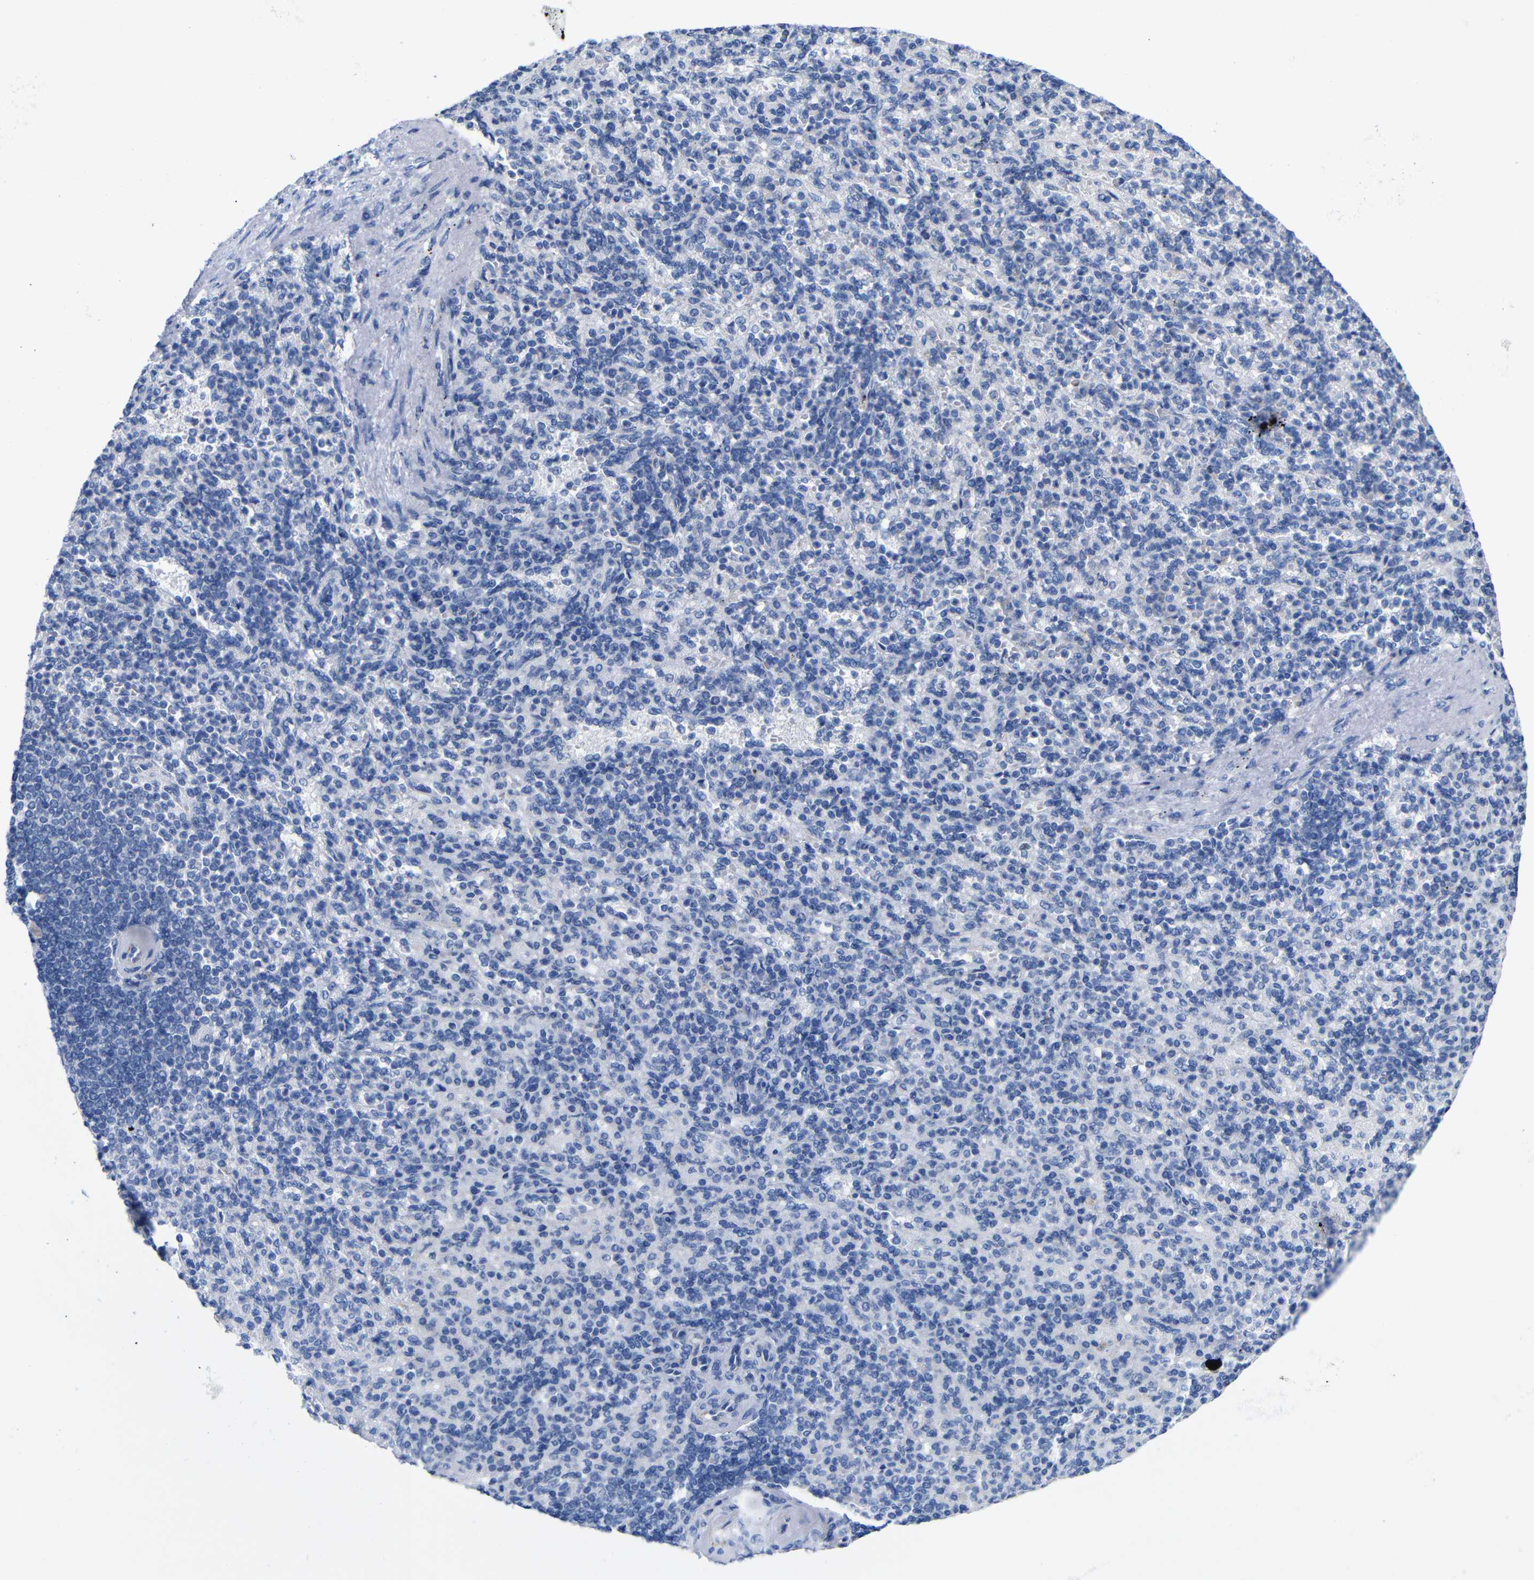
{"staining": {"intensity": "negative", "quantity": "none", "location": "none"}, "tissue": "spleen", "cell_type": "Cells in red pulp", "image_type": "normal", "snomed": [{"axis": "morphology", "description": "Normal tissue, NOS"}, {"axis": "topography", "description": "Spleen"}], "caption": "DAB immunohistochemical staining of unremarkable spleen exhibits no significant staining in cells in red pulp.", "gene": "CGNL1", "patient": {"sex": "female", "age": 74}}